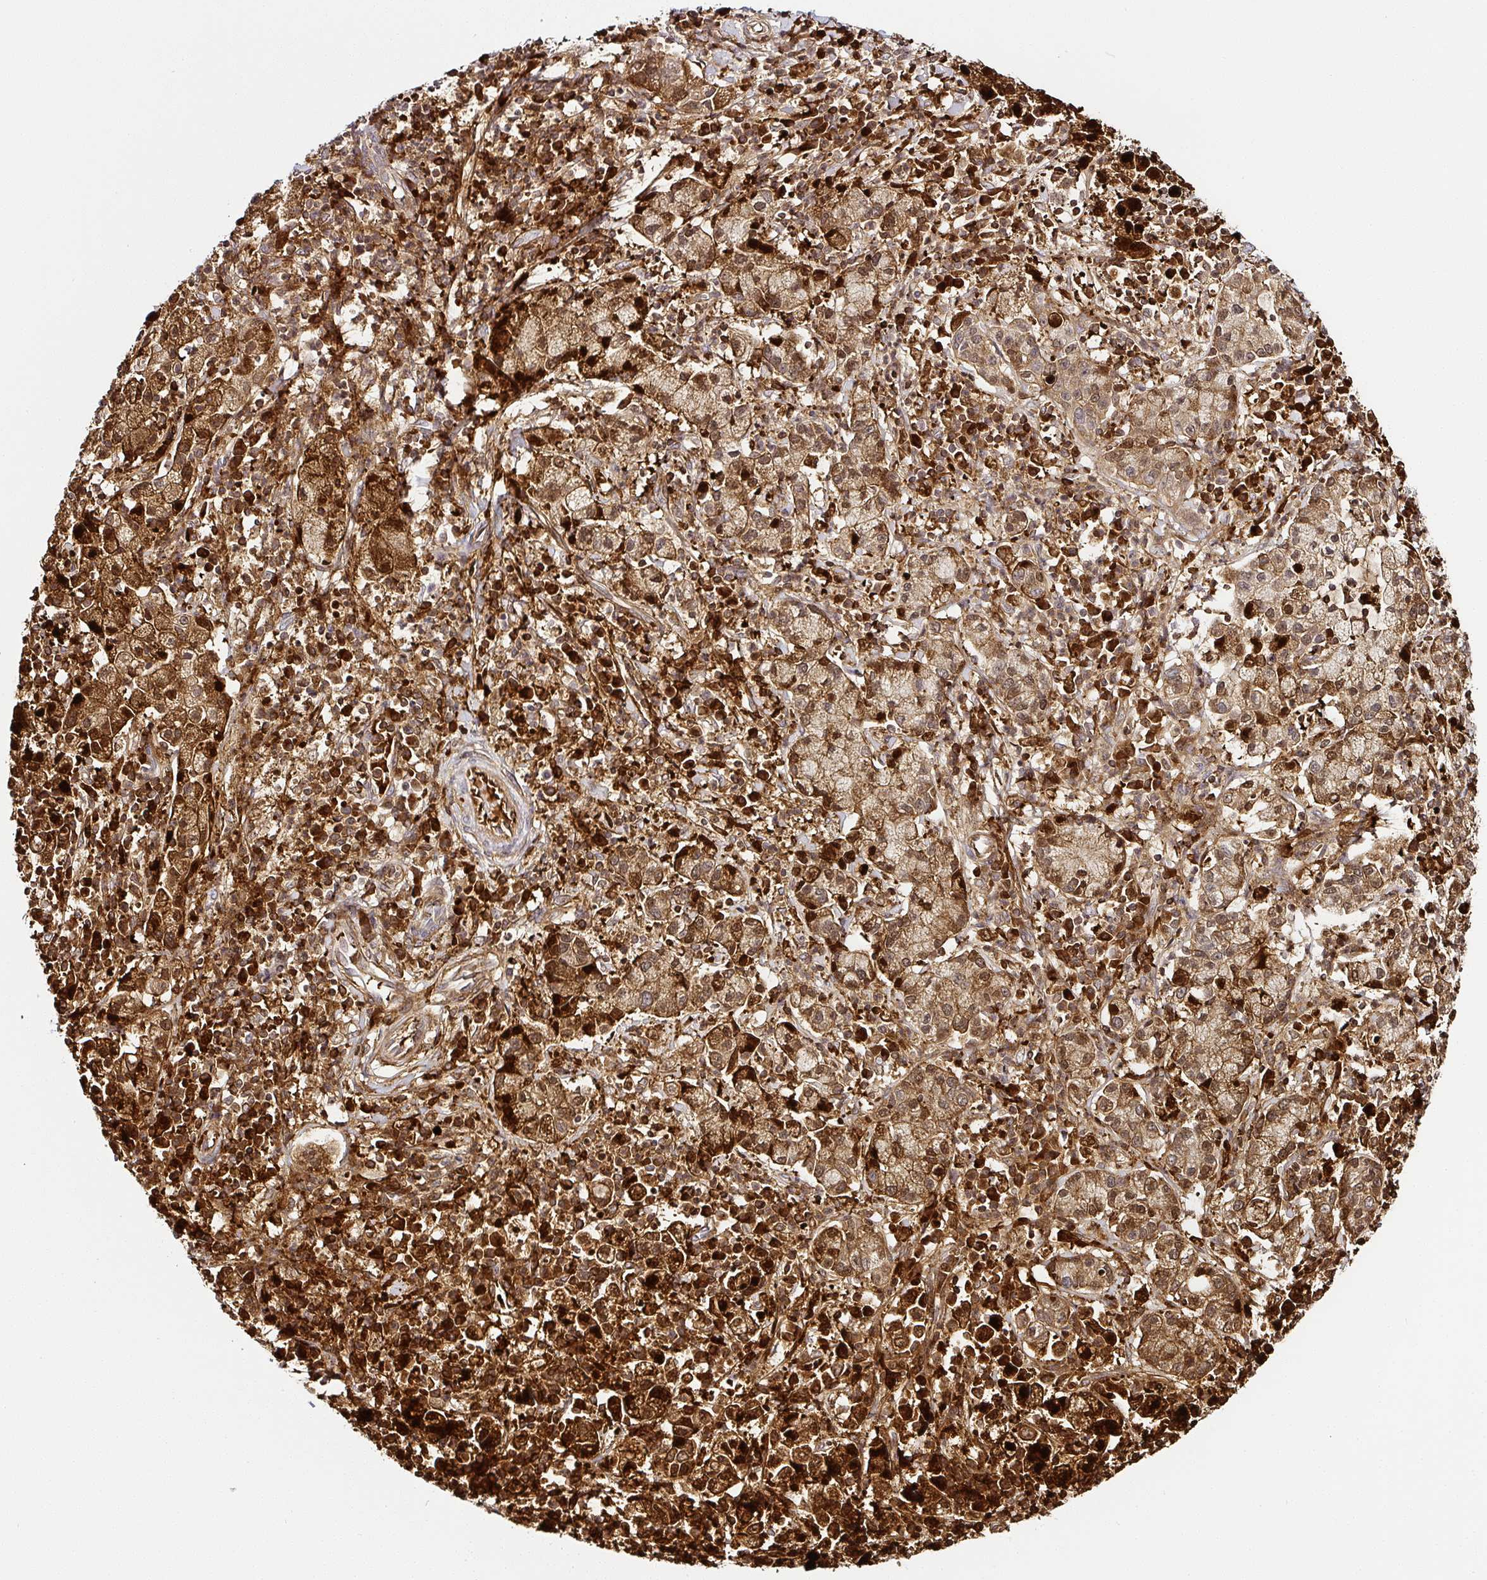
{"staining": {"intensity": "strong", "quantity": ">75%", "location": "cytoplasmic/membranous,nuclear"}, "tissue": "cervical cancer", "cell_type": "Tumor cells", "image_type": "cancer", "snomed": [{"axis": "morphology", "description": "Normal tissue, NOS"}, {"axis": "morphology", "description": "Adenocarcinoma, NOS"}, {"axis": "topography", "description": "Cervix"}], "caption": "Immunohistochemistry (IHC) image of cervical adenocarcinoma stained for a protein (brown), which shows high levels of strong cytoplasmic/membranous and nuclear positivity in about >75% of tumor cells.", "gene": "SERPINB3", "patient": {"sex": "female", "age": 44}}